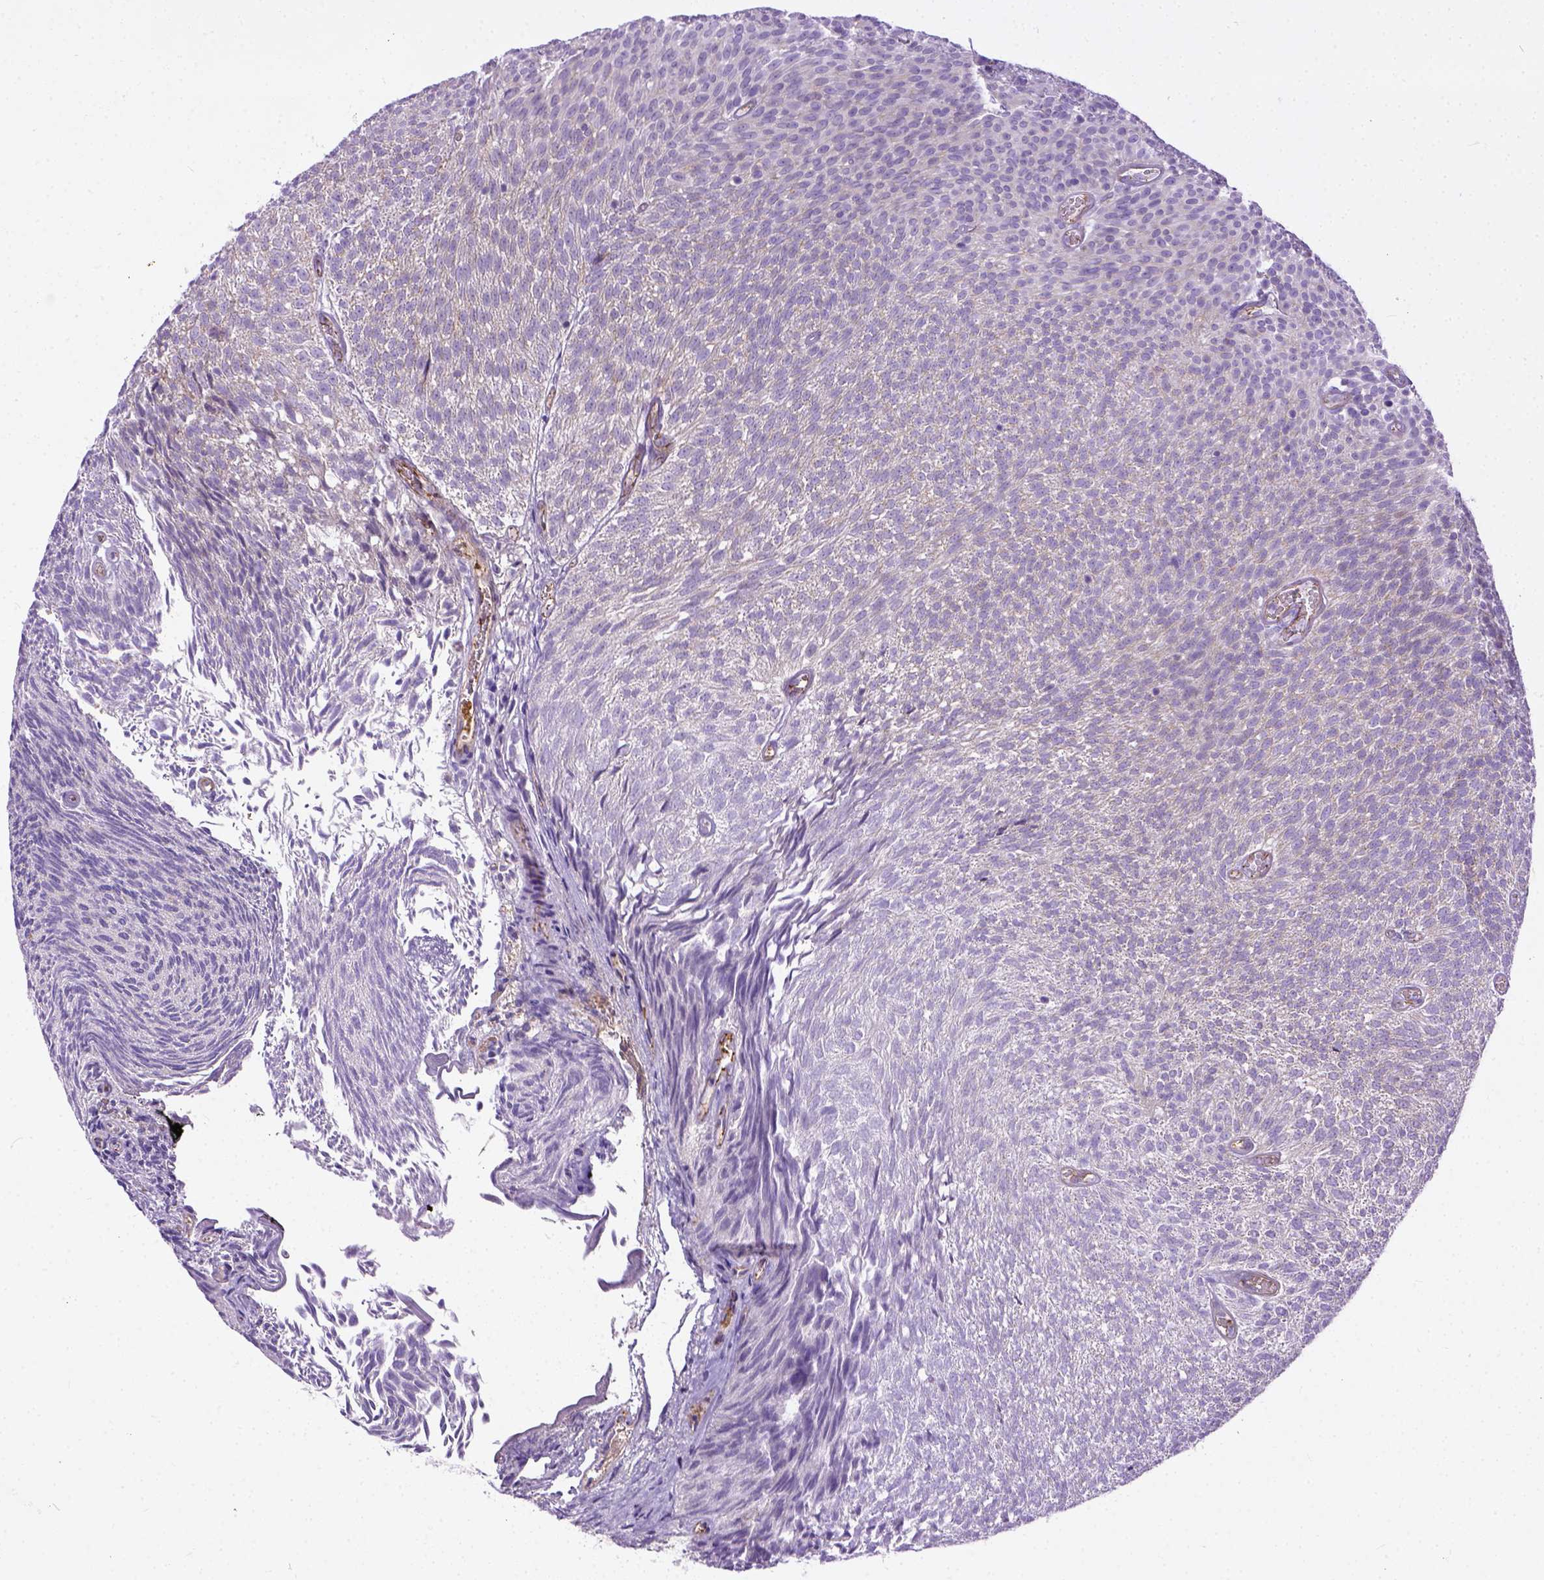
{"staining": {"intensity": "negative", "quantity": "none", "location": "none"}, "tissue": "urothelial cancer", "cell_type": "Tumor cells", "image_type": "cancer", "snomed": [{"axis": "morphology", "description": "Urothelial carcinoma, Low grade"}, {"axis": "topography", "description": "Urinary bladder"}], "caption": "IHC micrograph of neoplastic tissue: urothelial cancer stained with DAB reveals no significant protein staining in tumor cells. The staining is performed using DAB (3,3'-diaminobenzidine) brown chromogen with nuclei counter-stained in using hematoxylin.", "gene": "ADGRF1", "patient": {"sex": "male", "age": 77}}